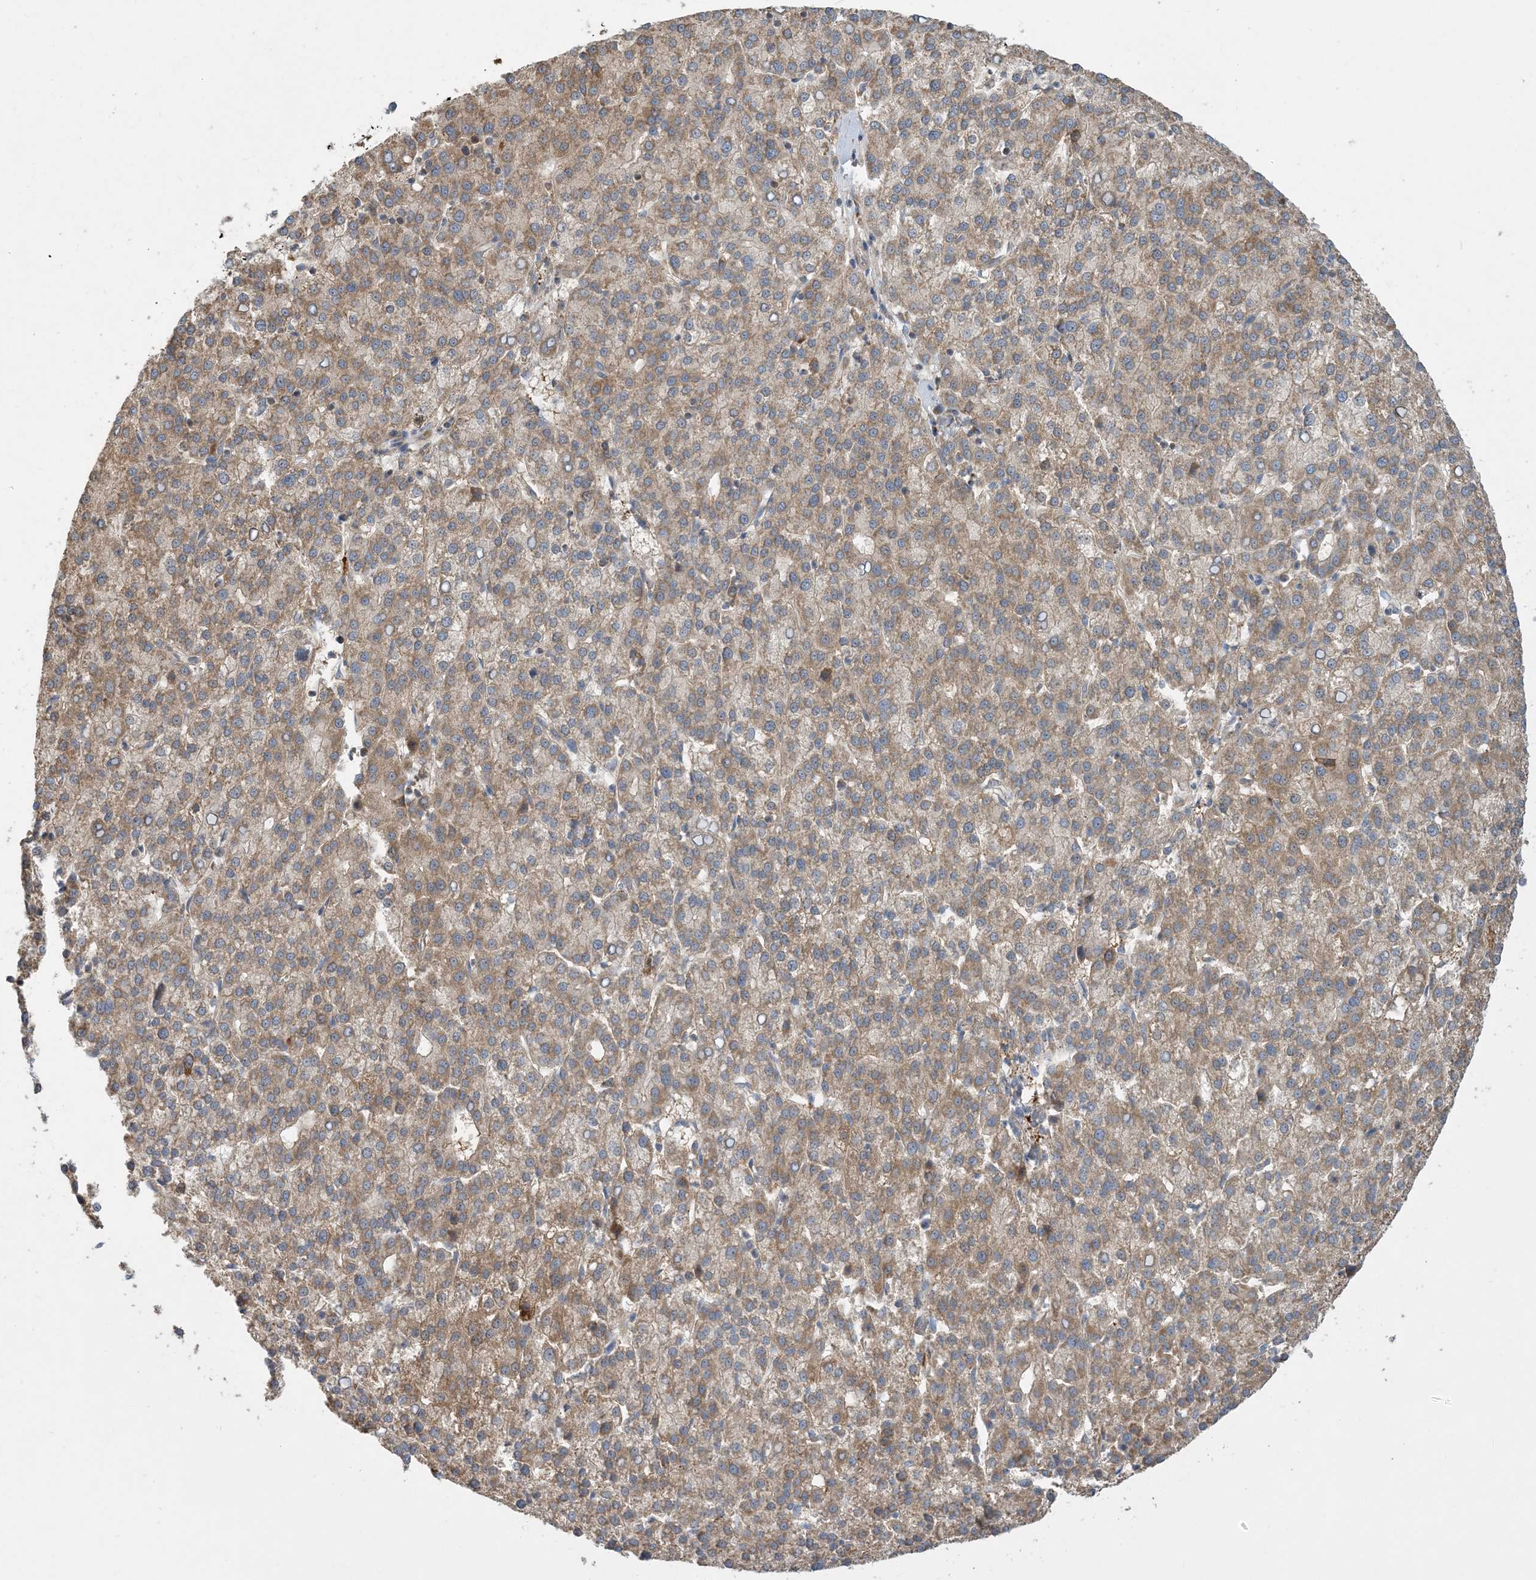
{"staining": {"intensity": "moderate", "quantity": ">75%", "location": "cytoplasmic/membranous"}, "tissue": "liver cancer", "cell_type": "Tumor cells", "image_type": "cancer", "snomed": [{"axis": "morphology", "description": "Carcinoma, Hepatocellular, NOS"}, {"axis": "topography", "description": "Liver"}], "caption": "Protein expression by immunohistochemistry reveals moderate cytoplasmic/membranous positivity in approximately >75% of tumor cells in liver cancer.", "gene": "ECHDC1", "patient": {"sex": "female", "age": 58}}